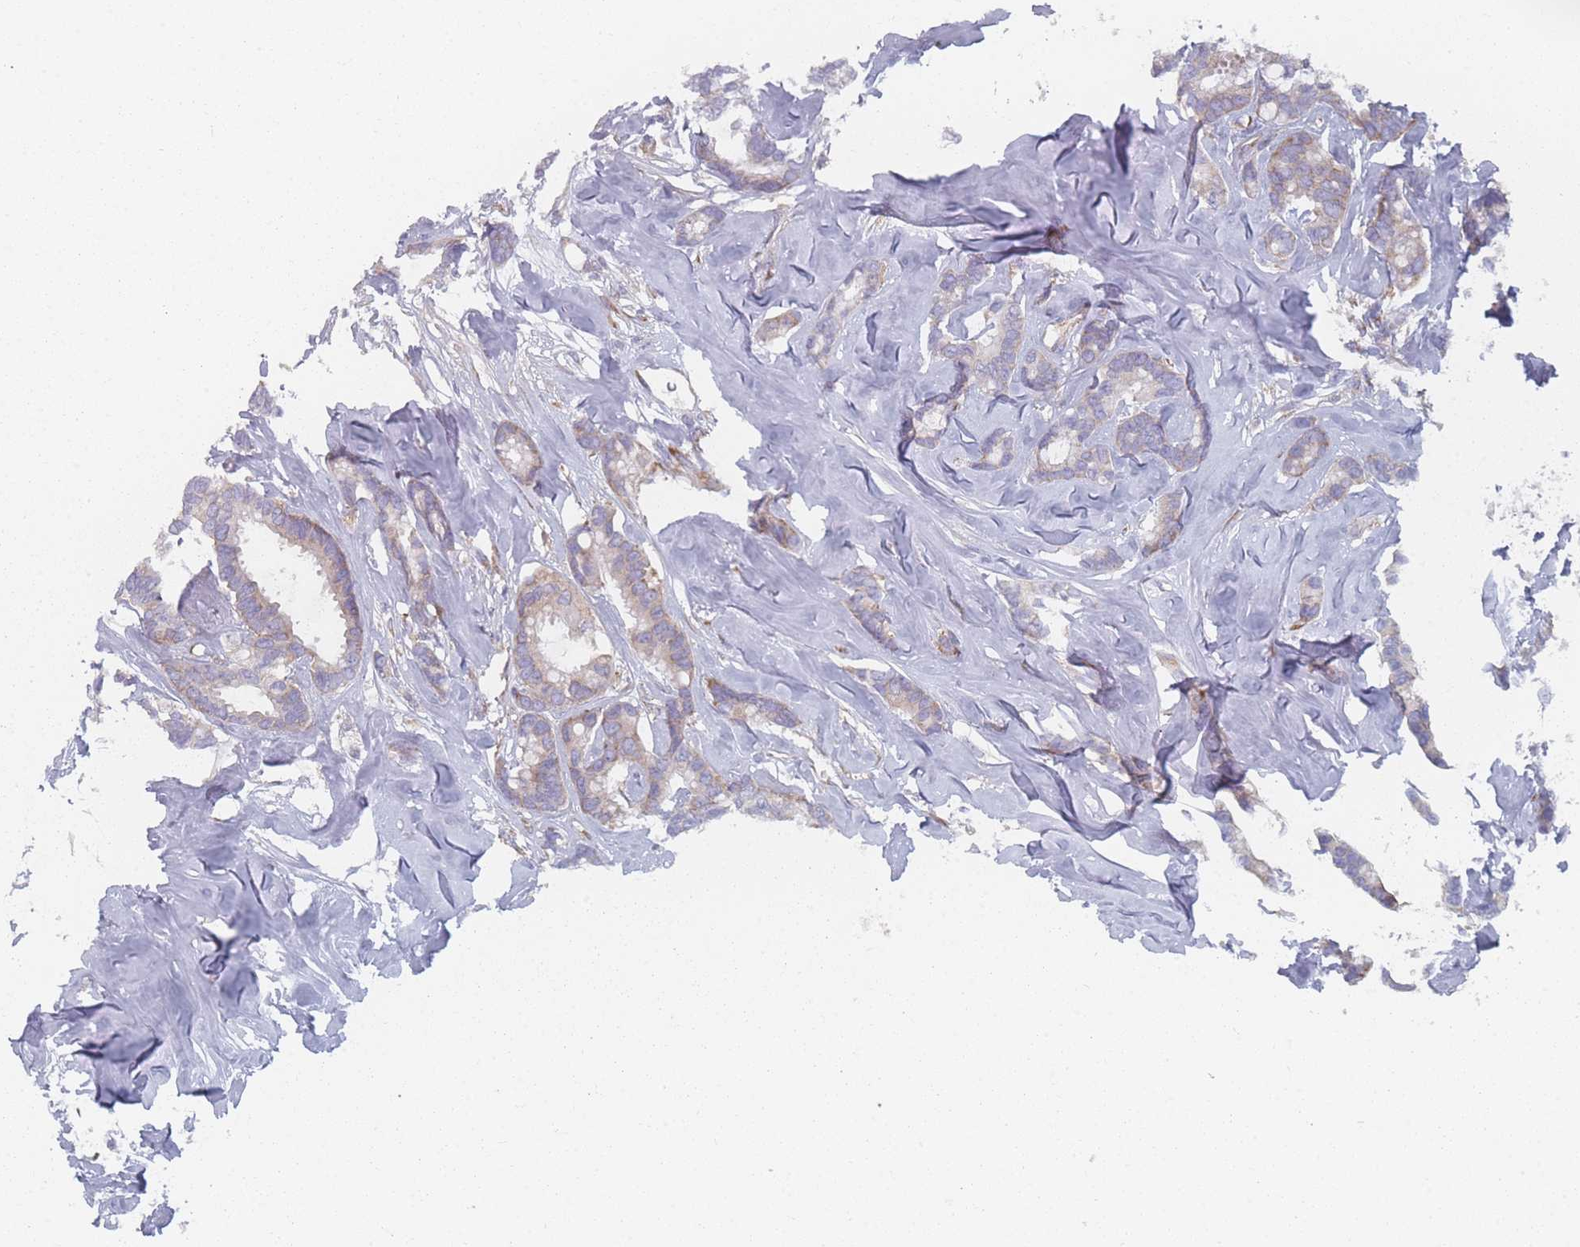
{"staining": {"intensity": "weak", "quantity": "<25%", "location": "cytoplasmic/membranous"}, "tissue": "breast cancer", "cell_type": "Tumor cells", "image_type": "cancer", "snomed": [{"axis": "morphology", "description": "Duct carcinoma"}, {"axis": "topography", "description": "Breast"}], "caption": "DAB (3,3'-diaminobenzidine) immunohistochemical staining of human breast infiltrating ductal carcinoma shows no significant staining in tumor cells.", "gene": "CACNG5", "patient": {"sex": "female", "age": 87}}